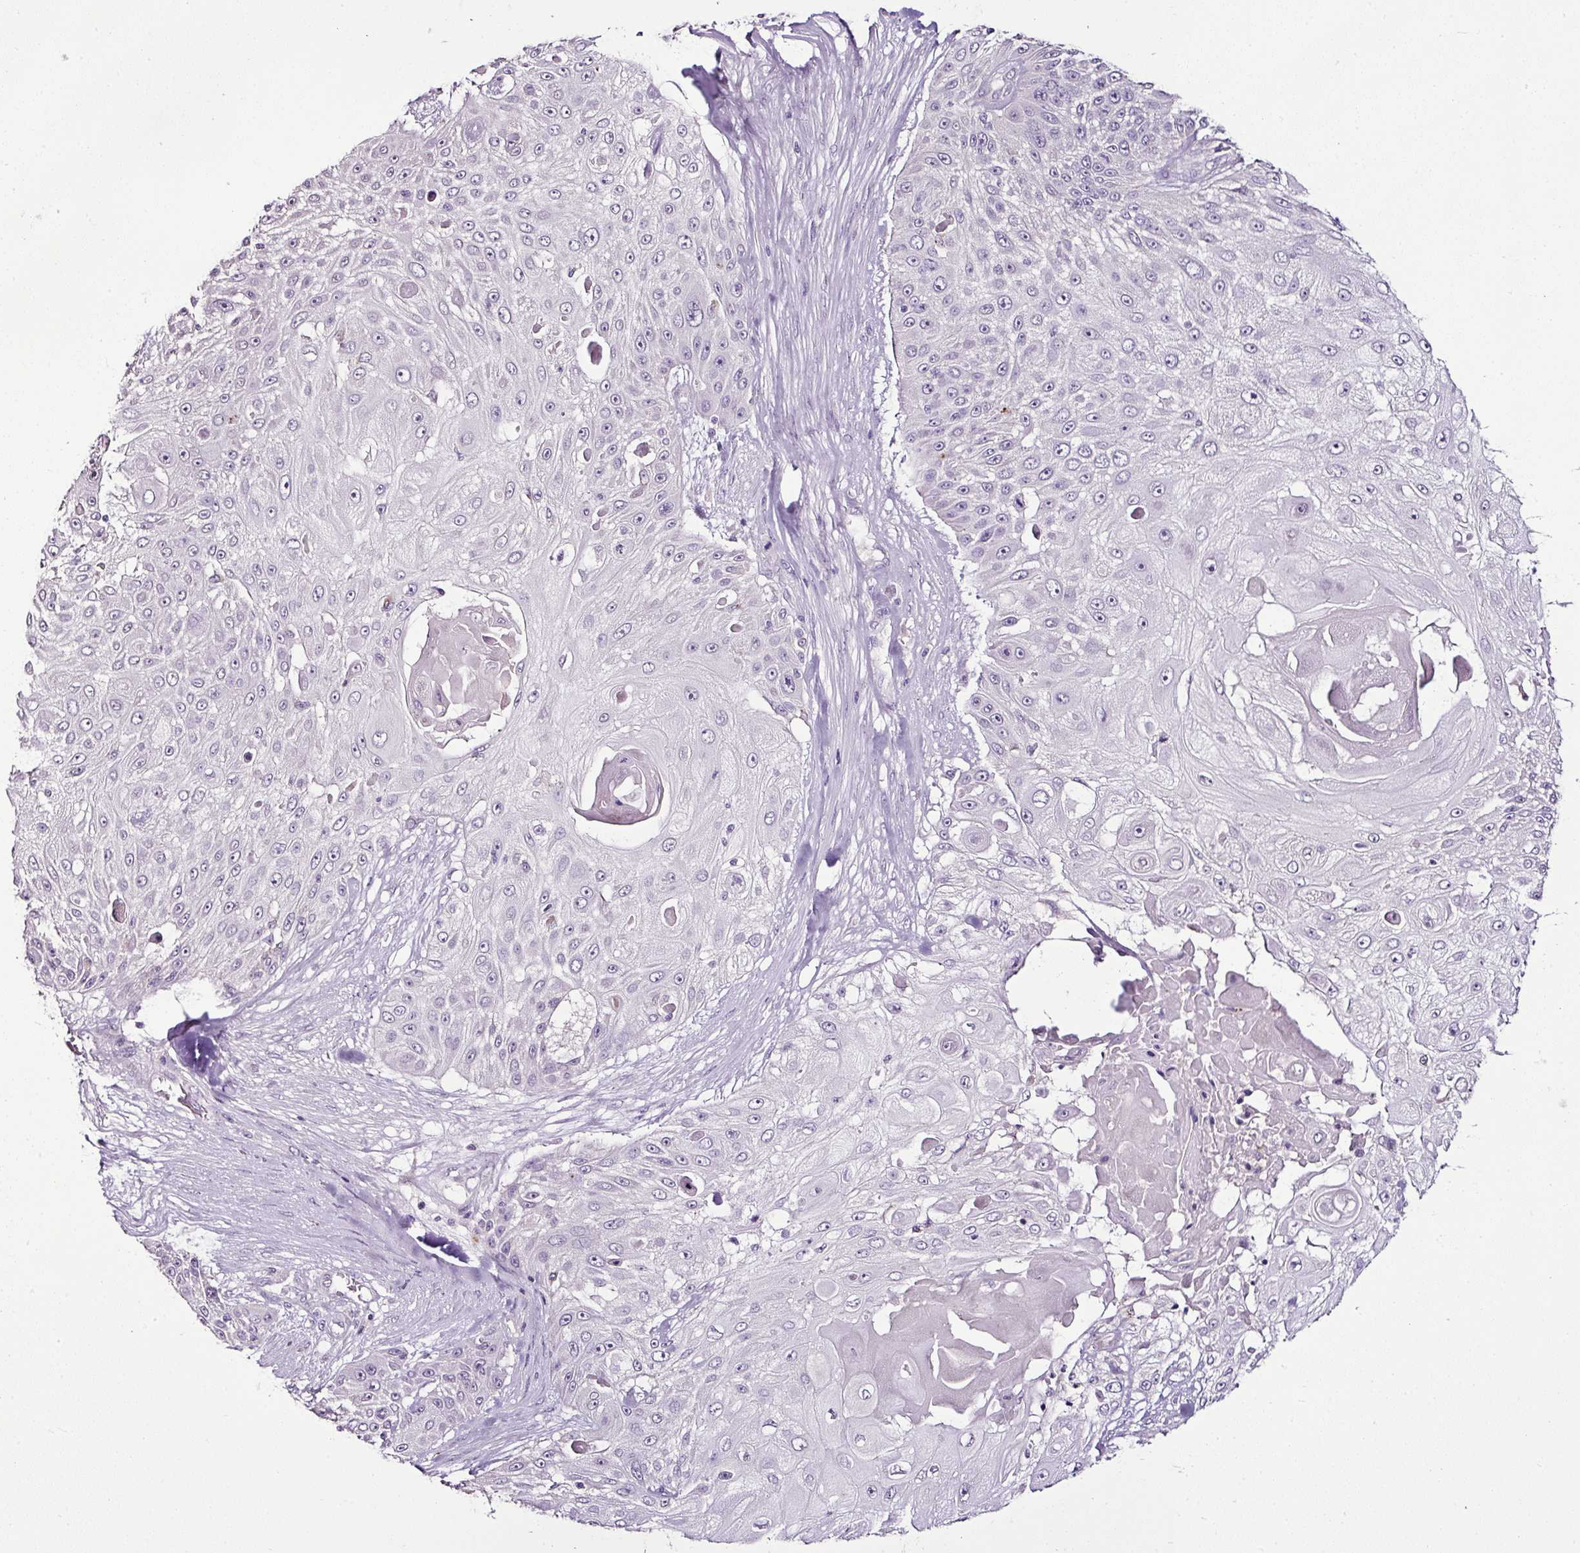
{"staining": {"intensity": "negative", "quantity": "none", "location": "none"}, "tissue": "skin cancer", "cell_type": "Tumor cells", "image_type": "cancer", "snomed": [{"axis": "morphology", "description": "Squamous cell carcinoma, NOS"}, {"axis": "topography", "description": "Skin"}], "caption": "The micrograph demonstrates no significant positivity in tumor cells of skin cancer (squamous cell carcinoma). (DAB (3,3'-diaminobenzidine) IHC, high magnification).", "gene": "ESR1", "patient": {"sex": "female", "age": 86}}